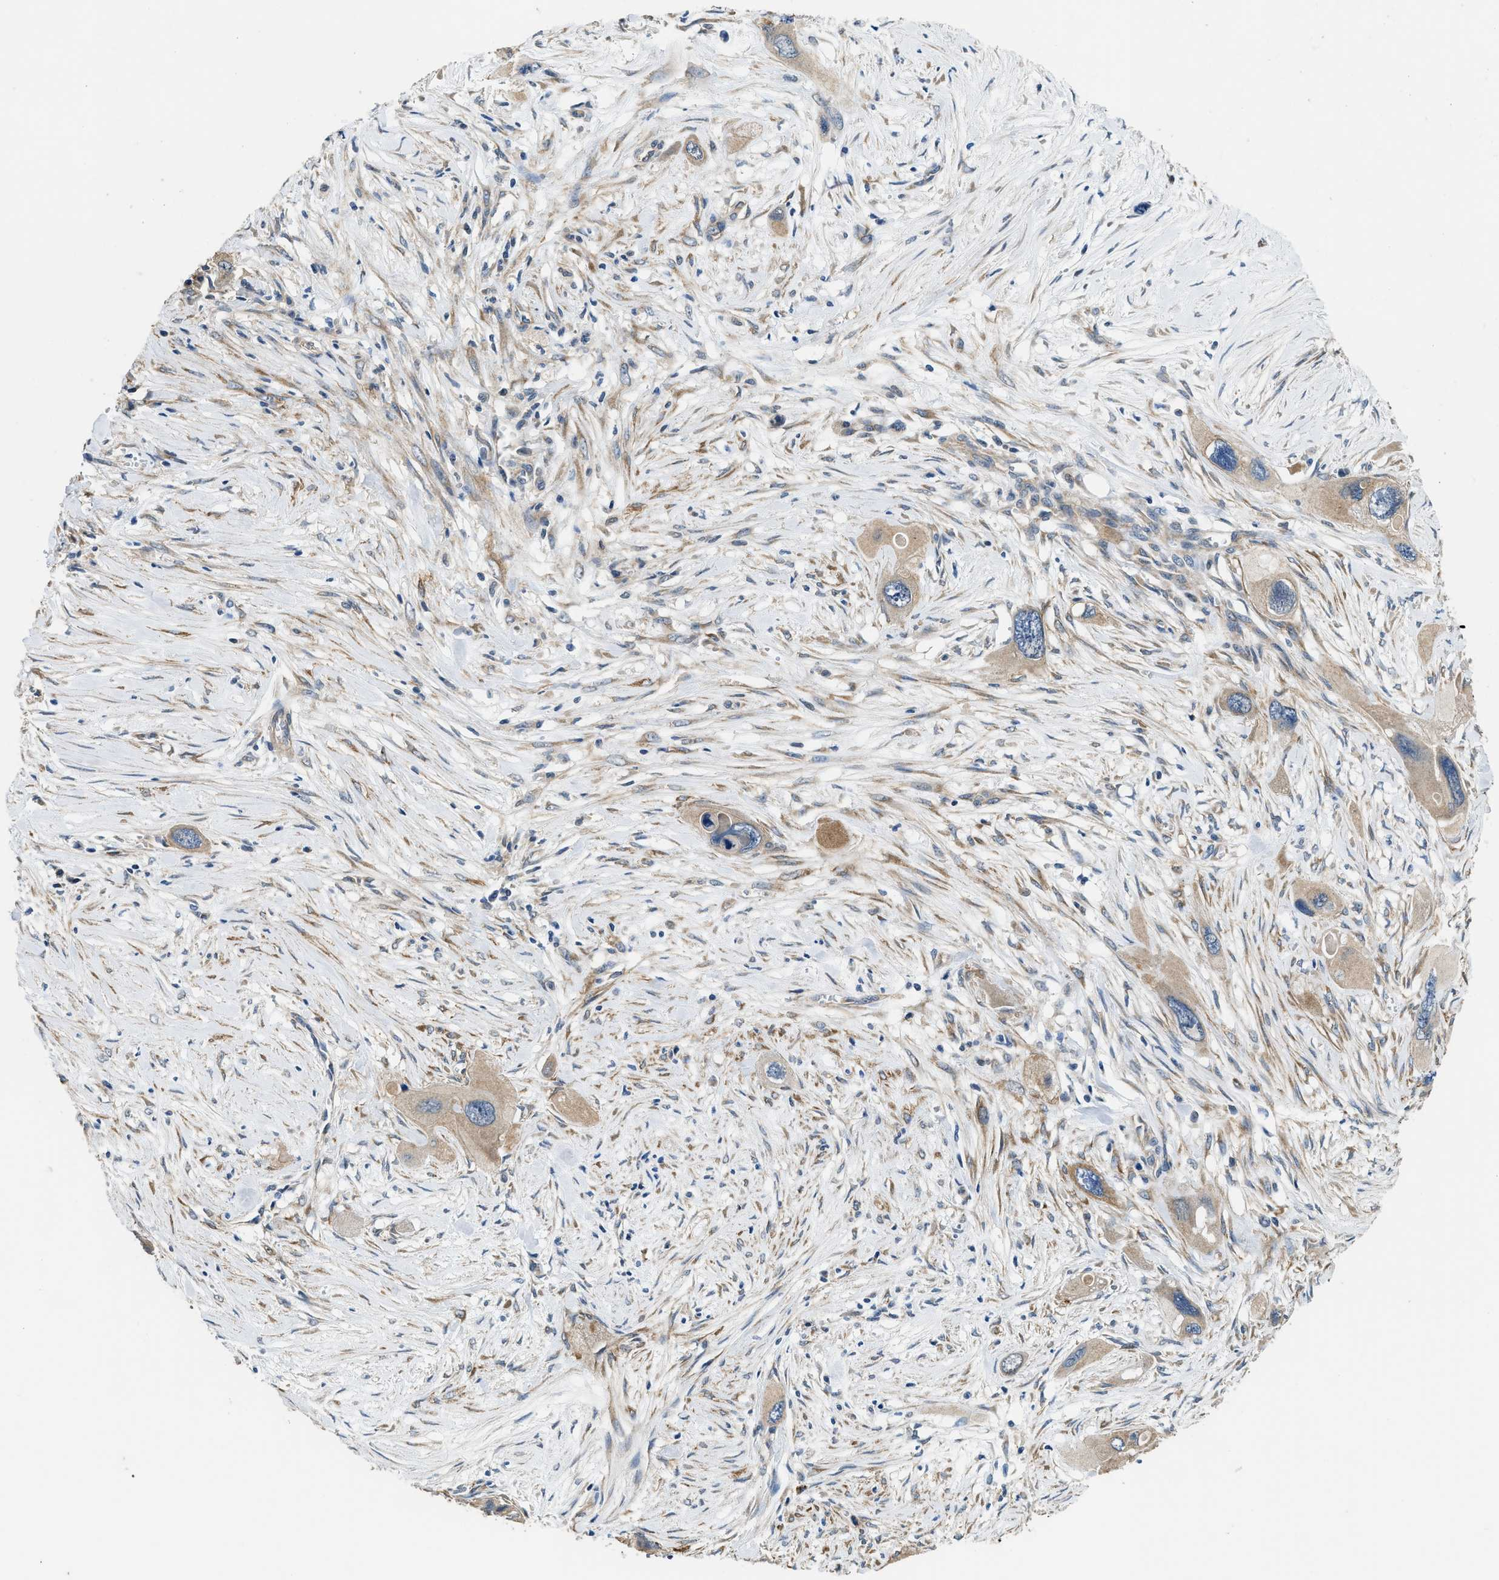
{"staining": {"intensity": "moderate", "quantity": ">75%", "location": "cytoplasmic/membranous"}, "tissue": "pancreatic cancer", "cell_type": "Tumor cells", "image_type": "cancer", "snomed": [{"axis": "morphology", "description": "Adenocarcinoma, NOS"}, {"axis": "topography", "description": "Pancreas"}], "caption": "Immunohistochemical staining of human pancreatic cancer reveals medium levels of moderate cytoplasmic/membranous protein staining in about >75% of tumor cells.", "gene": "SSH2", "patient": {"sex": "male", "age": 73}}